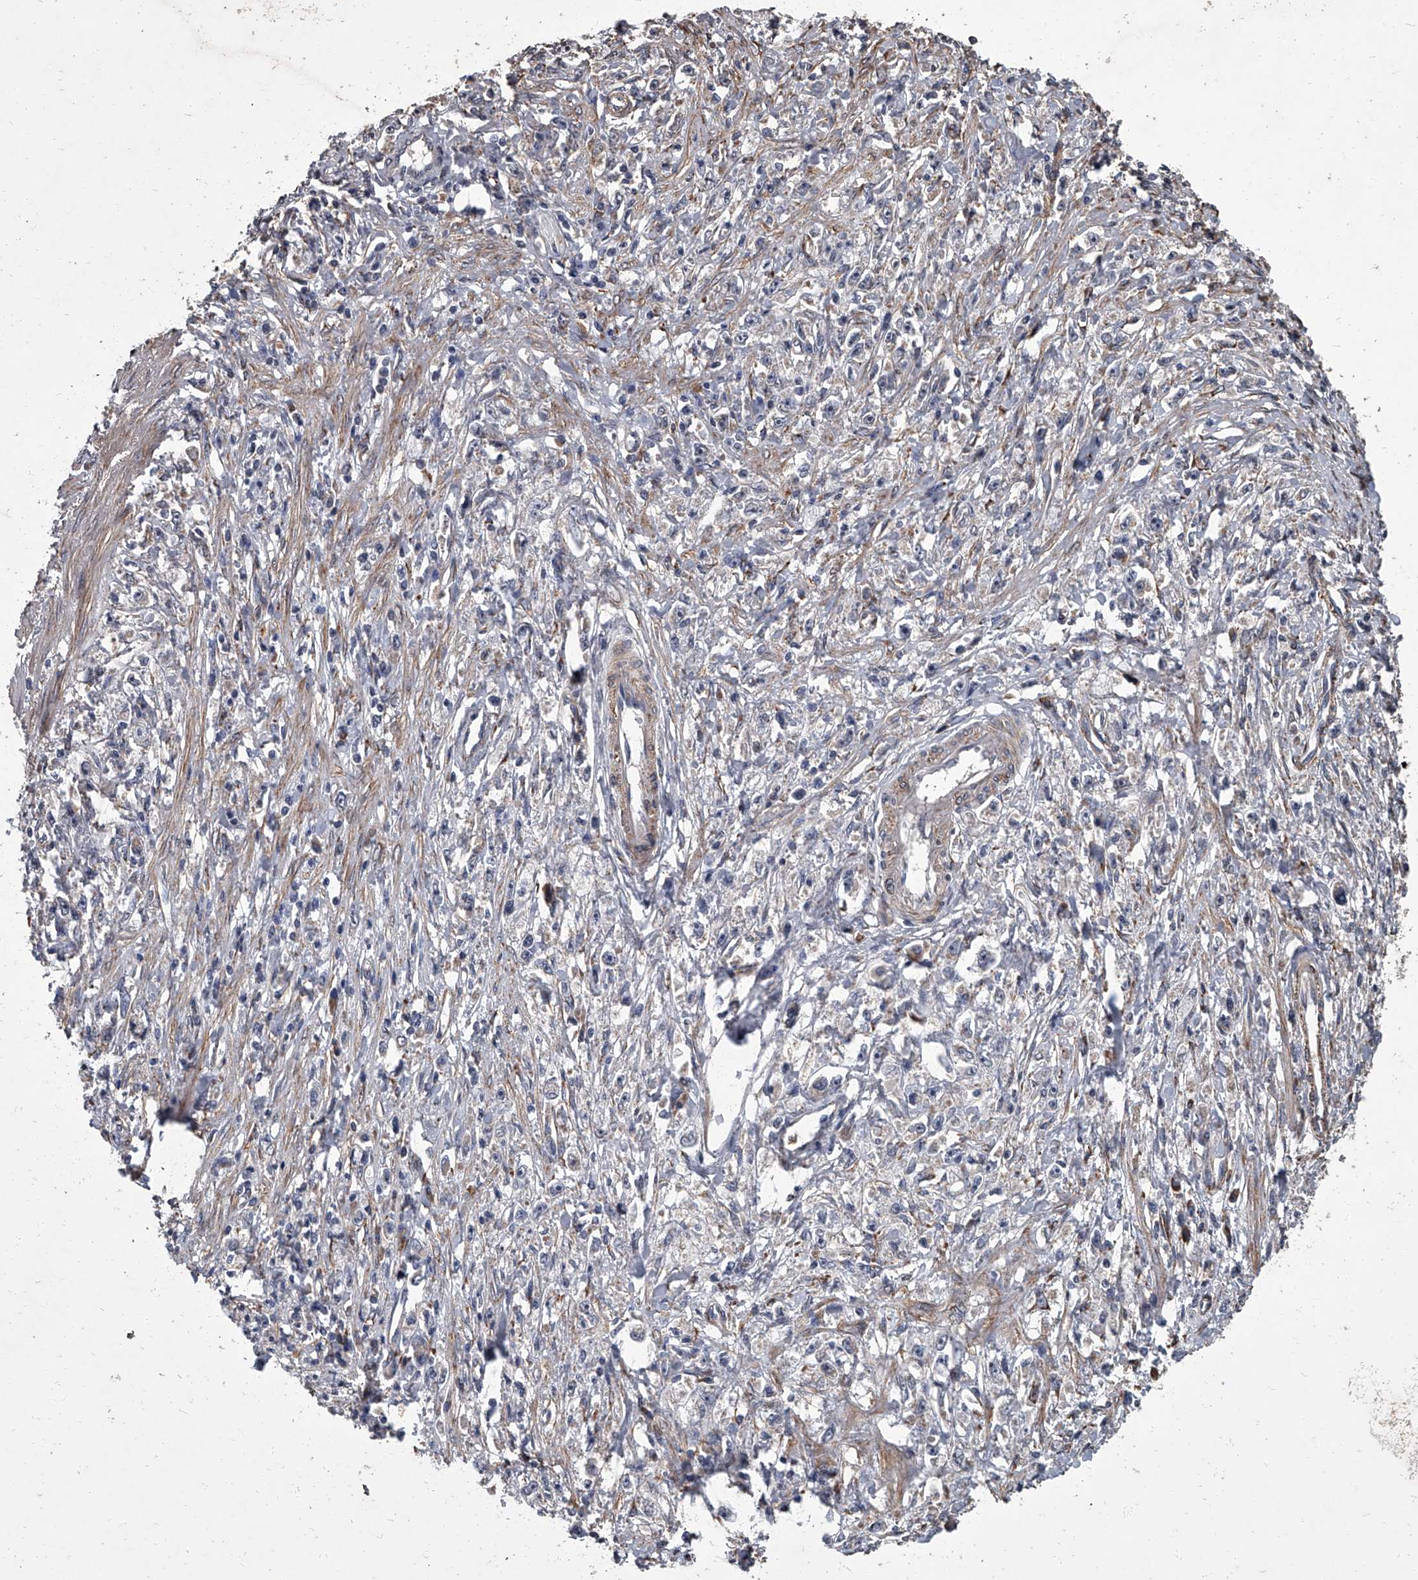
{"staining": {"intensity": "negative", "quantity": "none", "location": "none"}, "tissue": "stomach cancer", "cell_type": "Tumor cells", "image_type": "cancer", "snomed": [{"axis": "morphology", "description": "Adenocarcinoma, NOS"}, {"axis": "topography", "description": "Stomach"}], "caption": "The histopathology image reveals no staining of tumor cells in adenocarcinoma (stomach).", "gene": "SIRT4", "patient": {"sex": "female", "age": 59}}